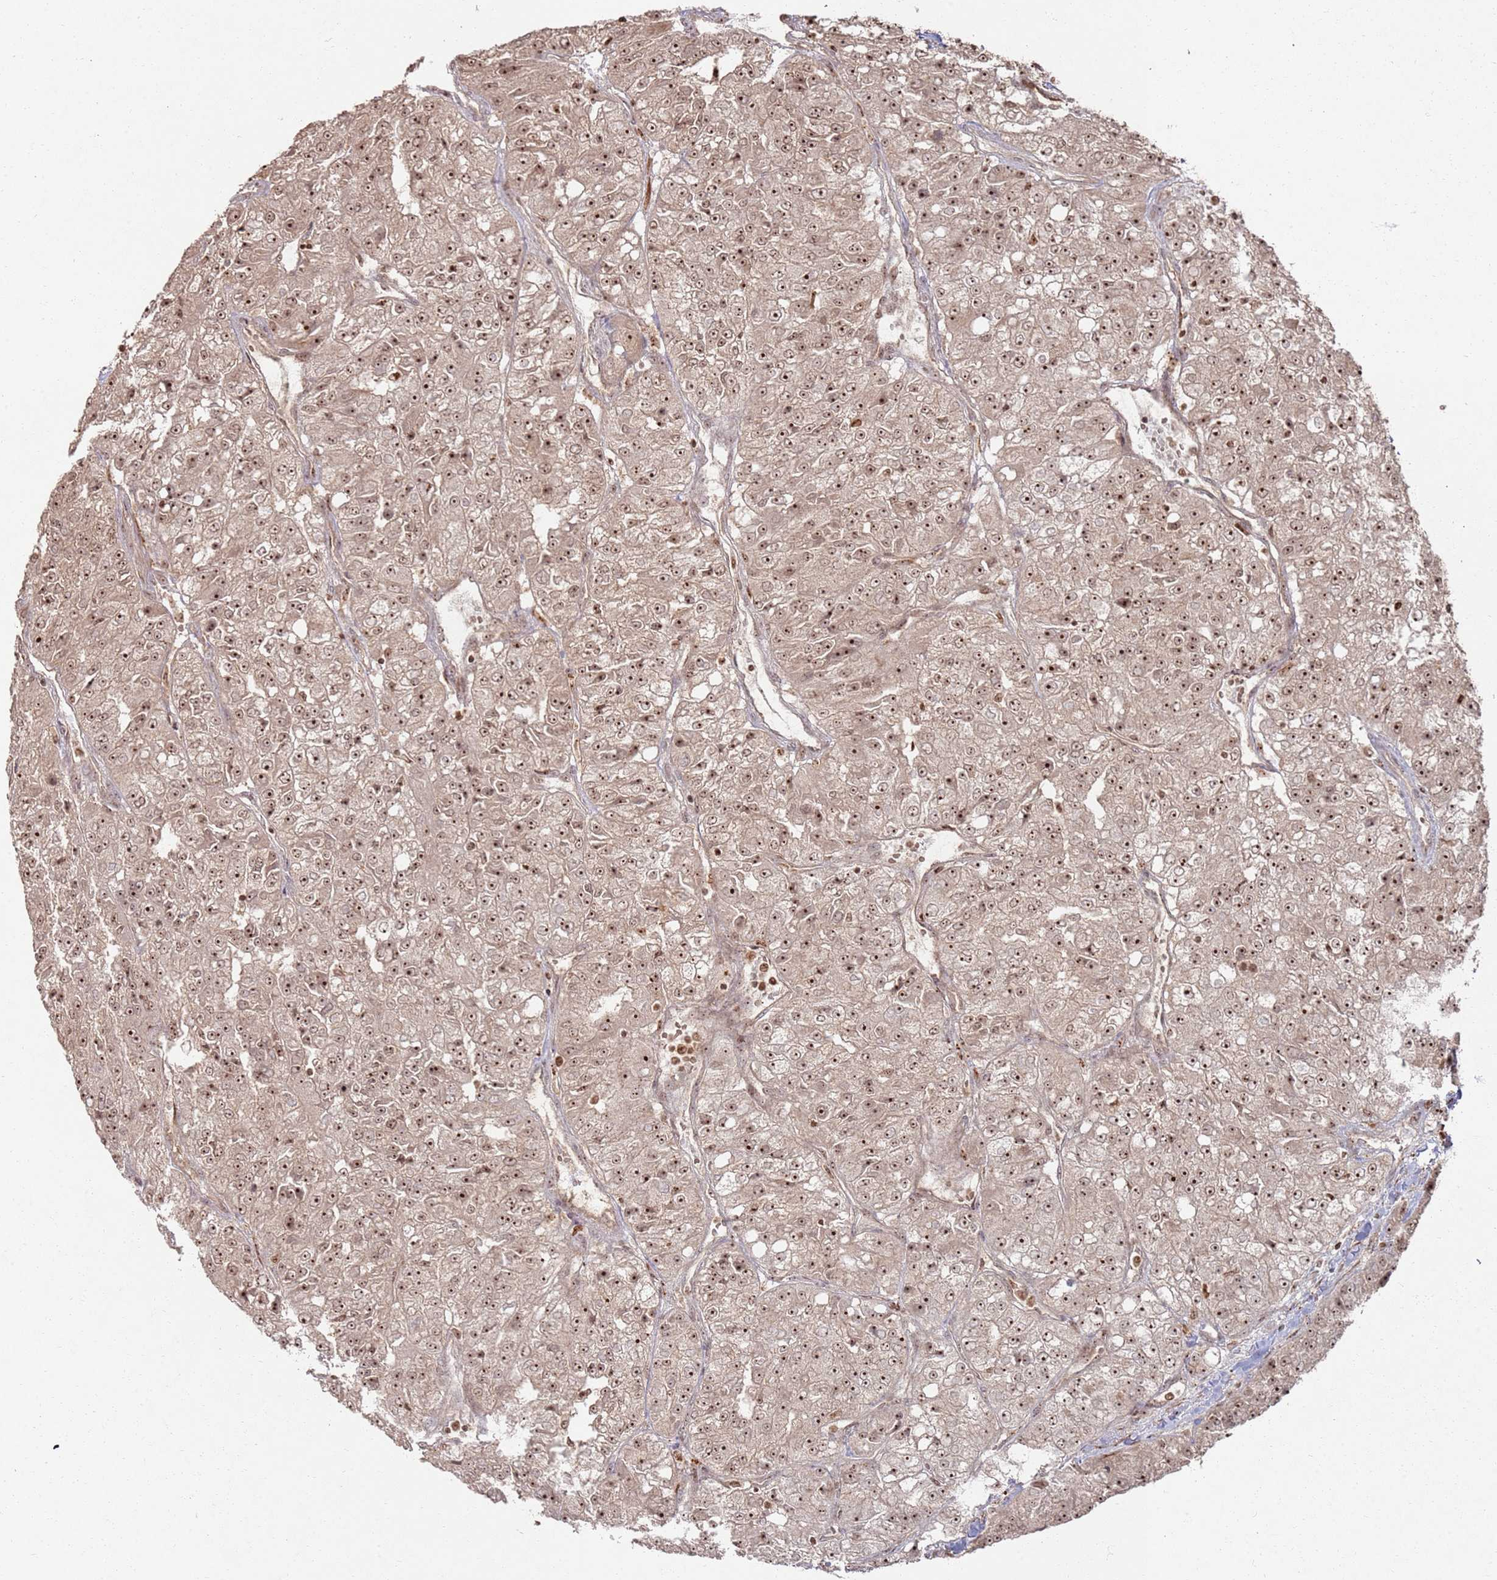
{"staining": {"intensity": "strong", "quantity": ">75%", "location": "nuclear"}, "tissue": "renal cancer", "cell_type": "Tumor cells", "image_type": "cancer", "snomed": [{"axis": "morphology", "description": "Adenocarcinoma, NOS"}, {"axis": "topography", "description": "Kidney"}], "caption": "Immunohistochemistry staining of renal cancer (adenocarcinoma), which displays high levels of strong nuclear positivity in about >75% of tumor cells indicating strong nuclear protein staining. The staining was performed using DAB (brown) for protein detection and nuclei were counterstained in hematoxylin (blue).", "gene": "UTP11", "patient": {"sex": "female", "age": 63}}